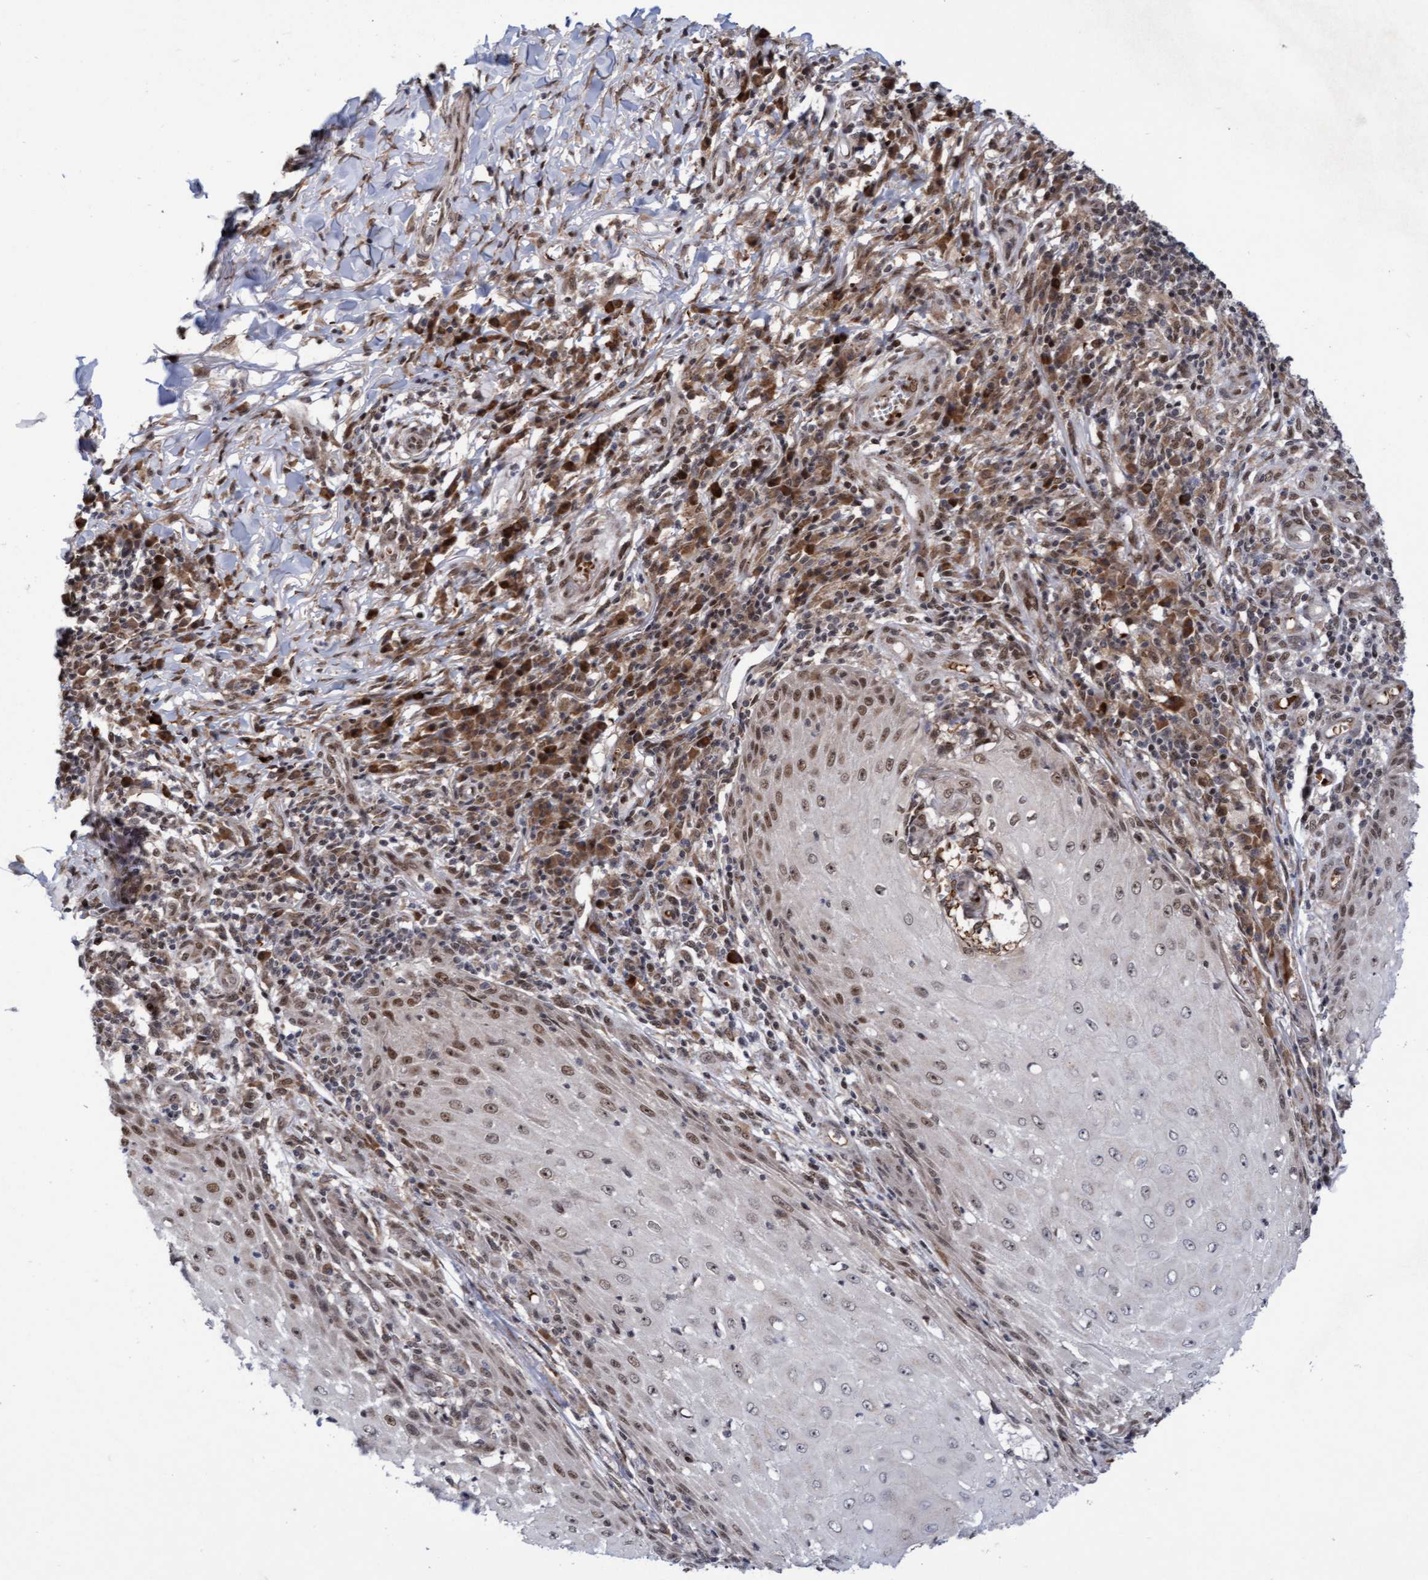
{"staining": {"intensity": "moderate", "quantity": "<25%", "location": "nuclear"}, "tissue": "skin cancer", "cell_type": "Tumor cells", "image_type": "cancer", "snomed": [{"axis": "morphology", "description": "Squamous cell carcinoma, NOS"}, {"axis": "topography", "description": "Skin"}], "caption": "The photomicrograph shows staining of squamous cell carcinoma (skin), revealing moderate nuclear protein staining (brown color) within tumor cells.", "gene": "TANC2", "patient": {"sex": "female", "age": 73}}